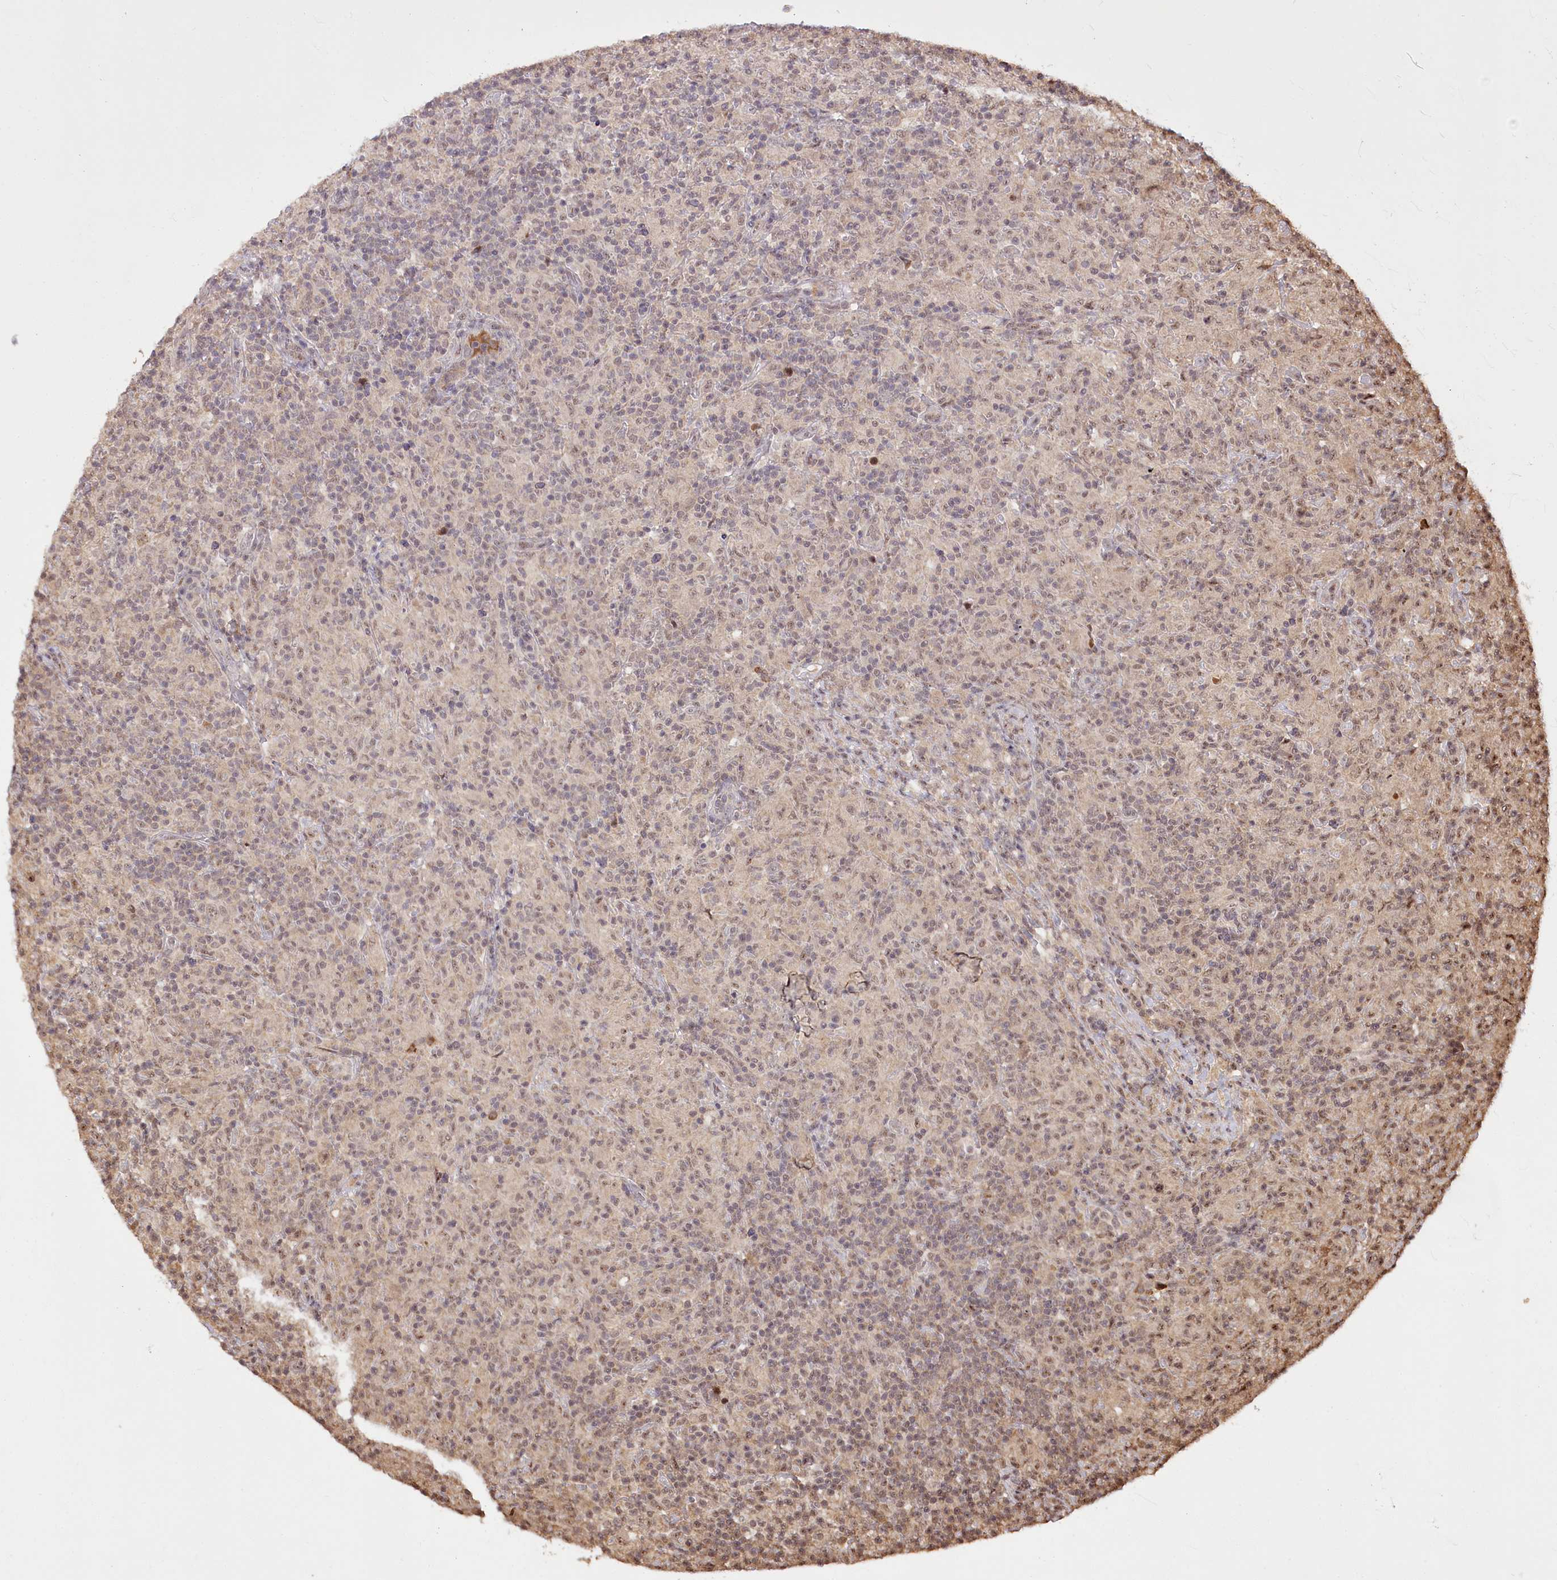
{"staining": {"intensity": "negative", "quantity": "none", "location": "none"}, "tissue": "lymphoma", "cell_type": "Tumor cells", "image_type": "cancer", "snomed": [{"axis": "morphology", "description": "Hodgkin's disease, NOS"}, {"axis": "topography", "description": "Lymph node"}], "caption": "Photomicrograph shows no significant protein positivity in tumor cells of Hodgkin's disease. The staining is performed using DAB (3,3'-diaminobenzidine) brown chromogen with nuclei counter-stained in using hematoxylin.", "gene": "PYROXD1", "patient": {"sex": "male", "age": 70}}